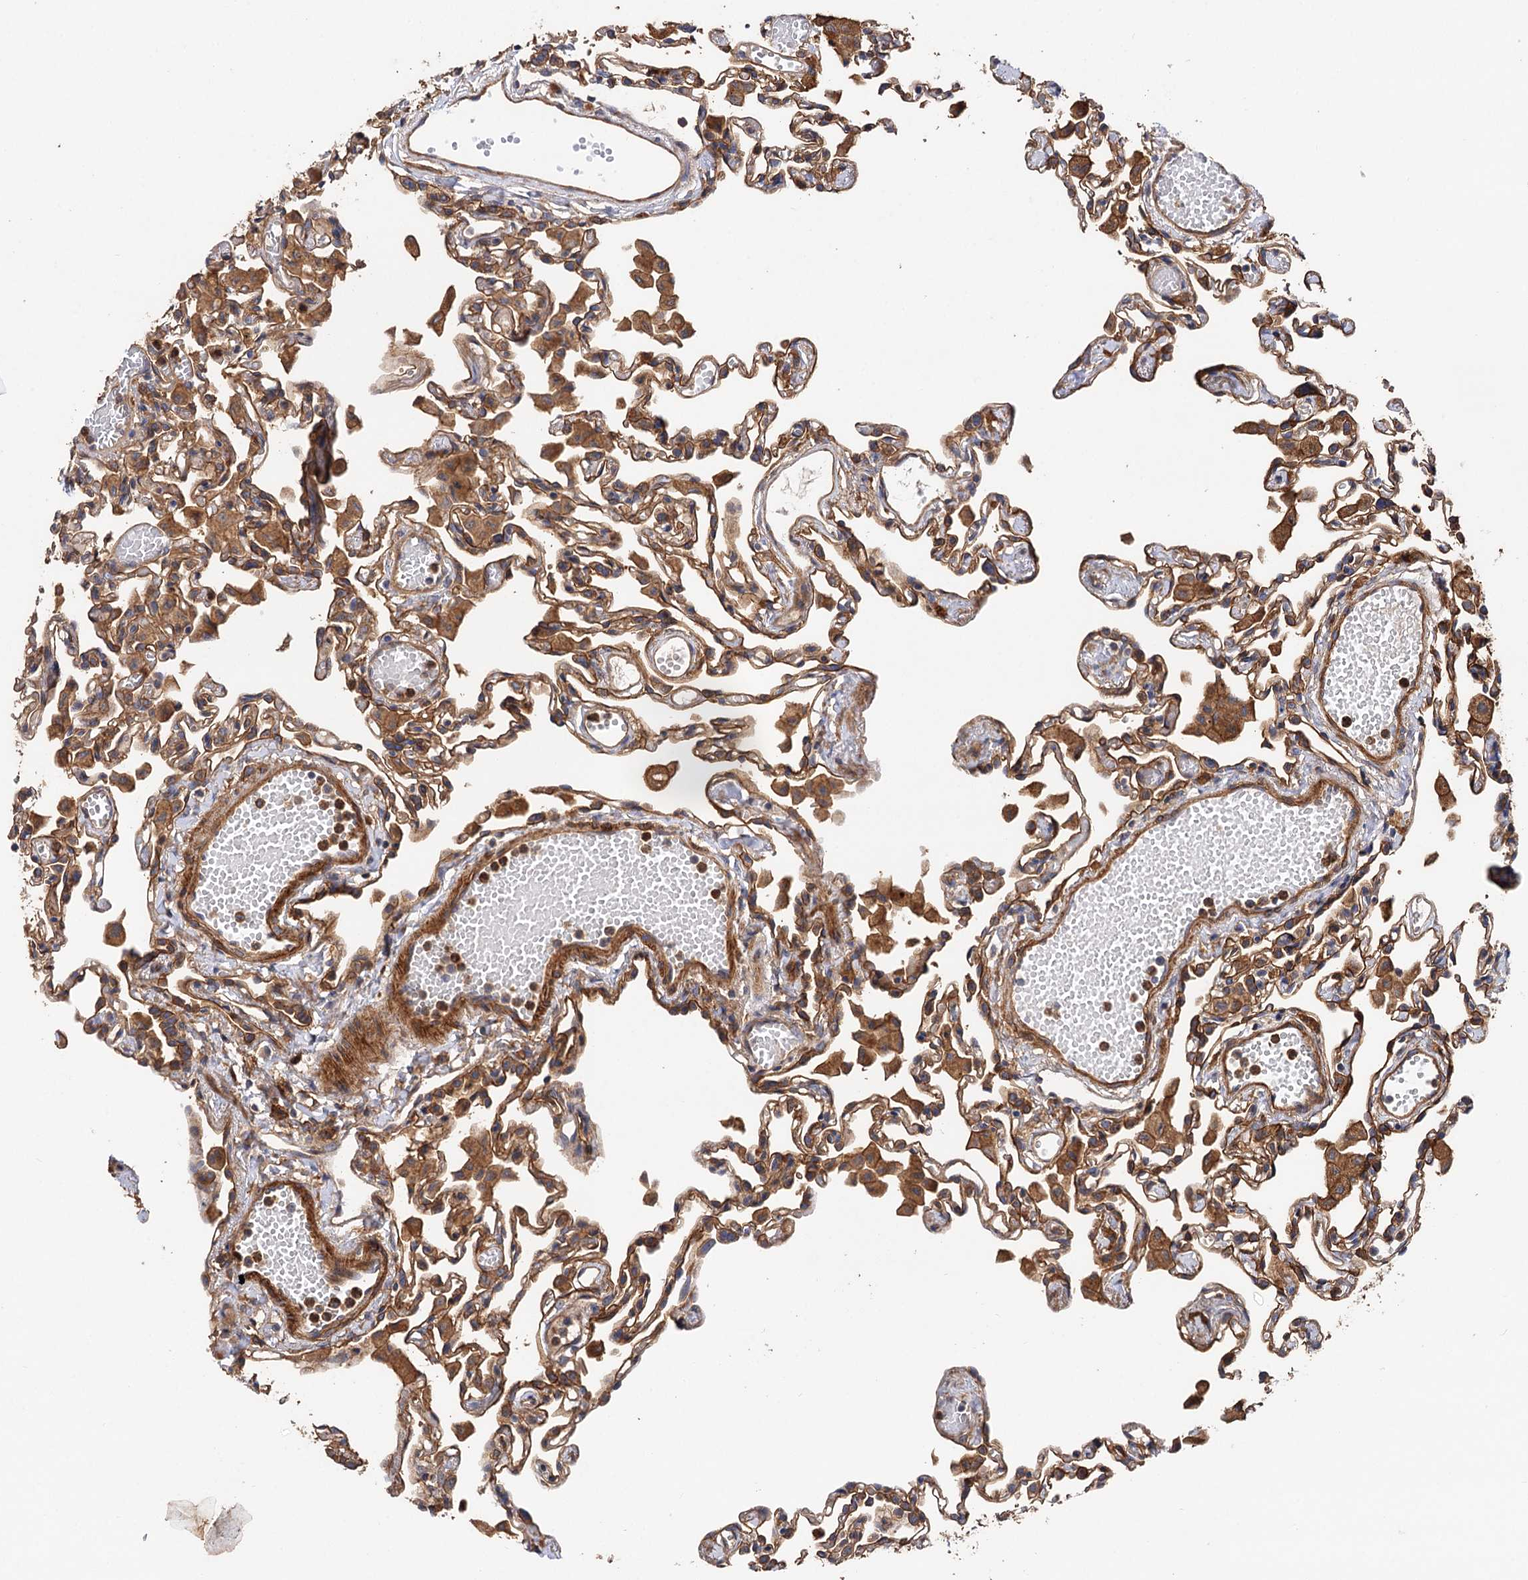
{"staining": {"intensity": "moderate", "quantity": "25%-75%", "location": "cytoplasmic/membranous"}, "tissue": "lung", "cell_type": "Alveolar cells", "image_type": "normal", "snomed": [{"axis": "morphology", "description": "Normal tissue, NOS"}, {"axis": "topography", "description": "Bronchus"}, {"axis": "topography", "description": "Lung"}], "caption": "Approximately 25%-75% of alveolar cells in unremarkable human lung demonstrate moderate cytoplasmic/membranous protein expression as visualized by brown immunohistochemical staining.", "gene": "CSAD", "patient": {"sex": "female", "age": 49}}